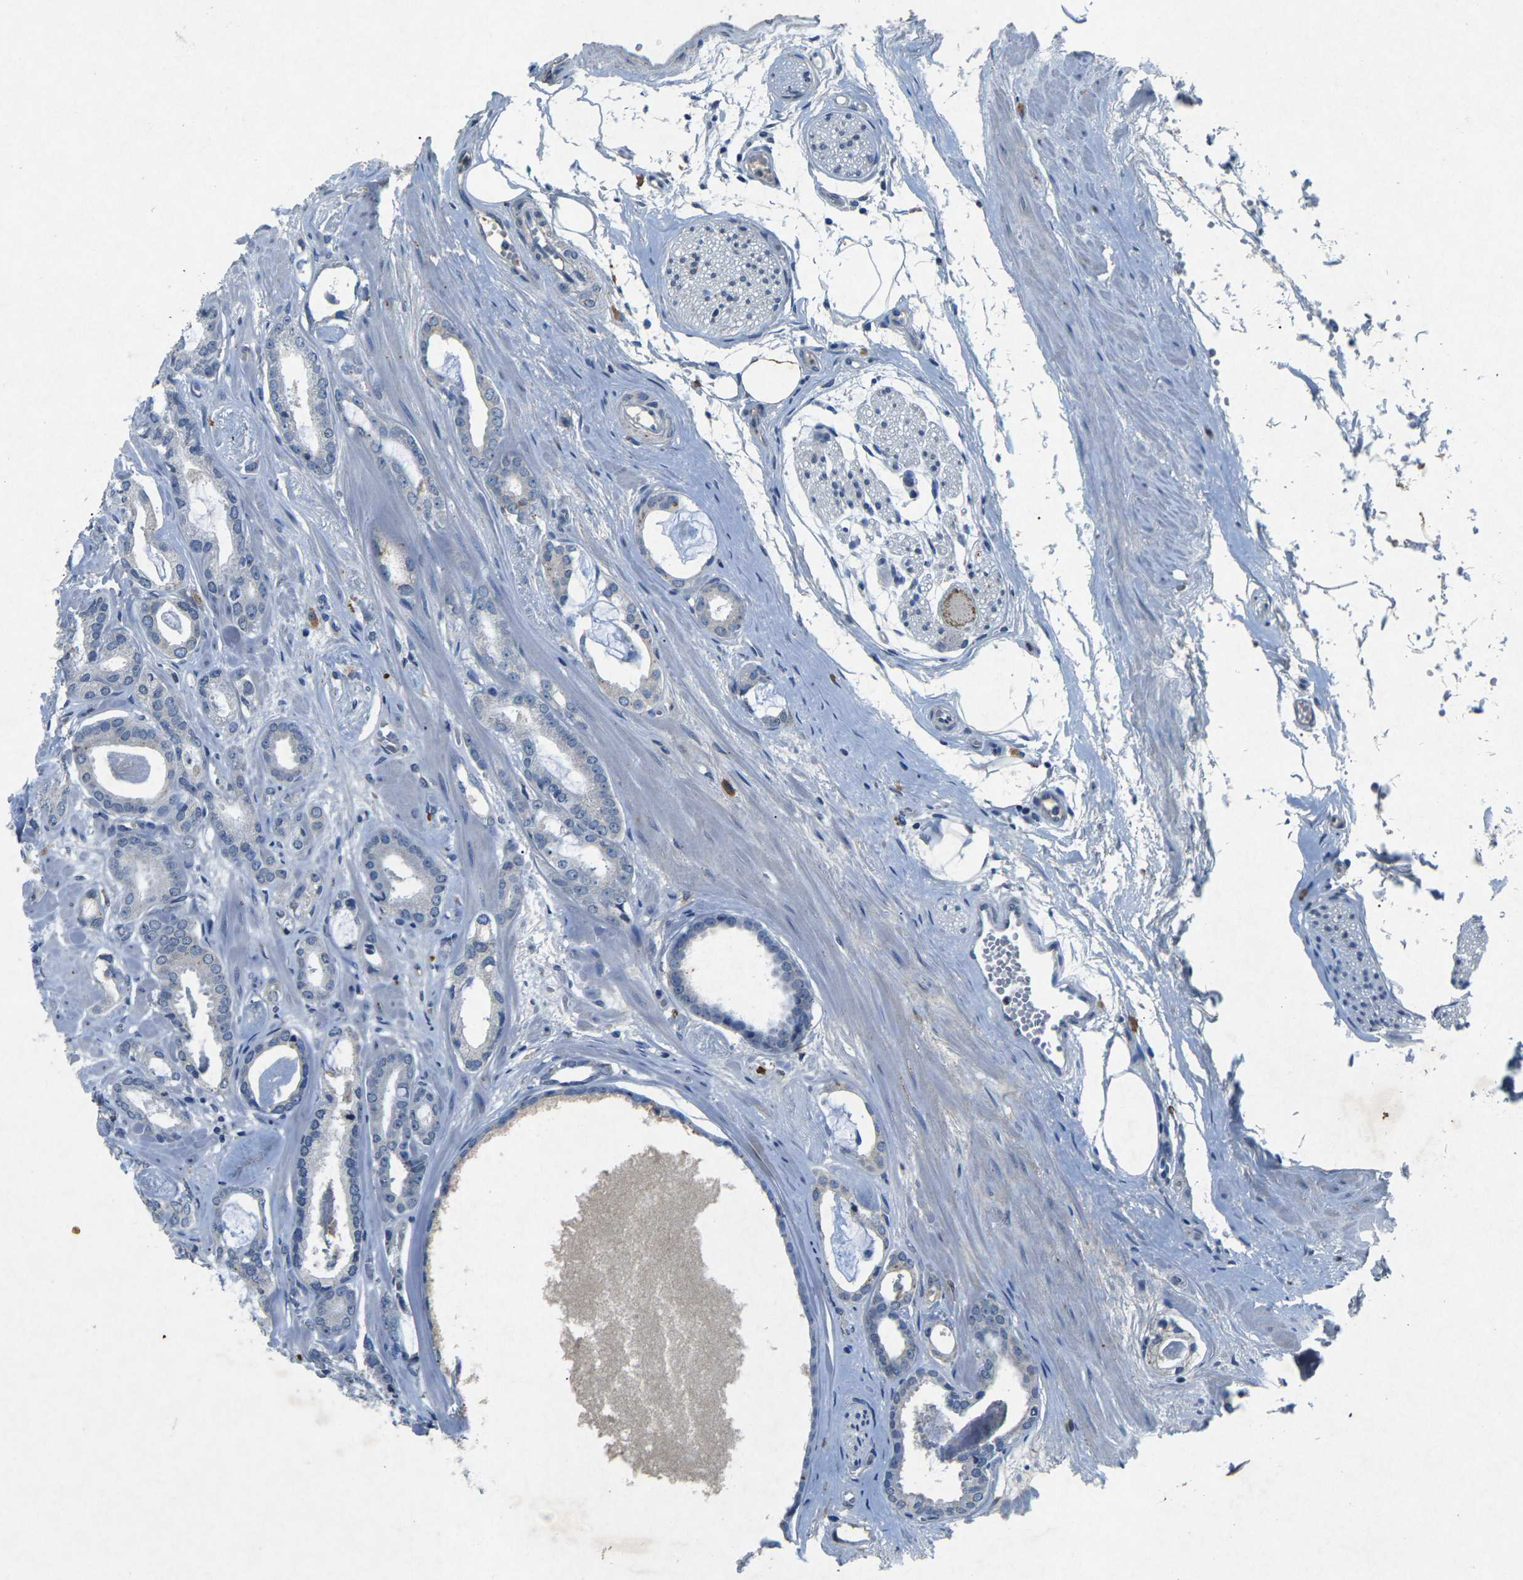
{"staining": {"intensity": "negative", "quantity": "none", "location": "none"}, "tissue": "prostate cancer", "cell_type": "Tumor cells", "image_type": "cancer", "snomed": [{"axis": "morphology", "description": "Adenocarcinoma, Low grade"}, {"axis": "topography", "description": "Prostate"}], "caption": "Immunohistochemical staining of human adenocarcinoma (low-grade) (prostate) shows no significant positivity in tumor cells. Brightfield microscopy of immunohistochemistry stained with DAB (brown) and hematoxylin (blue), captured at high magnification.", "gene": "PLG", "patient": {"sex": "male", "age": 53}}